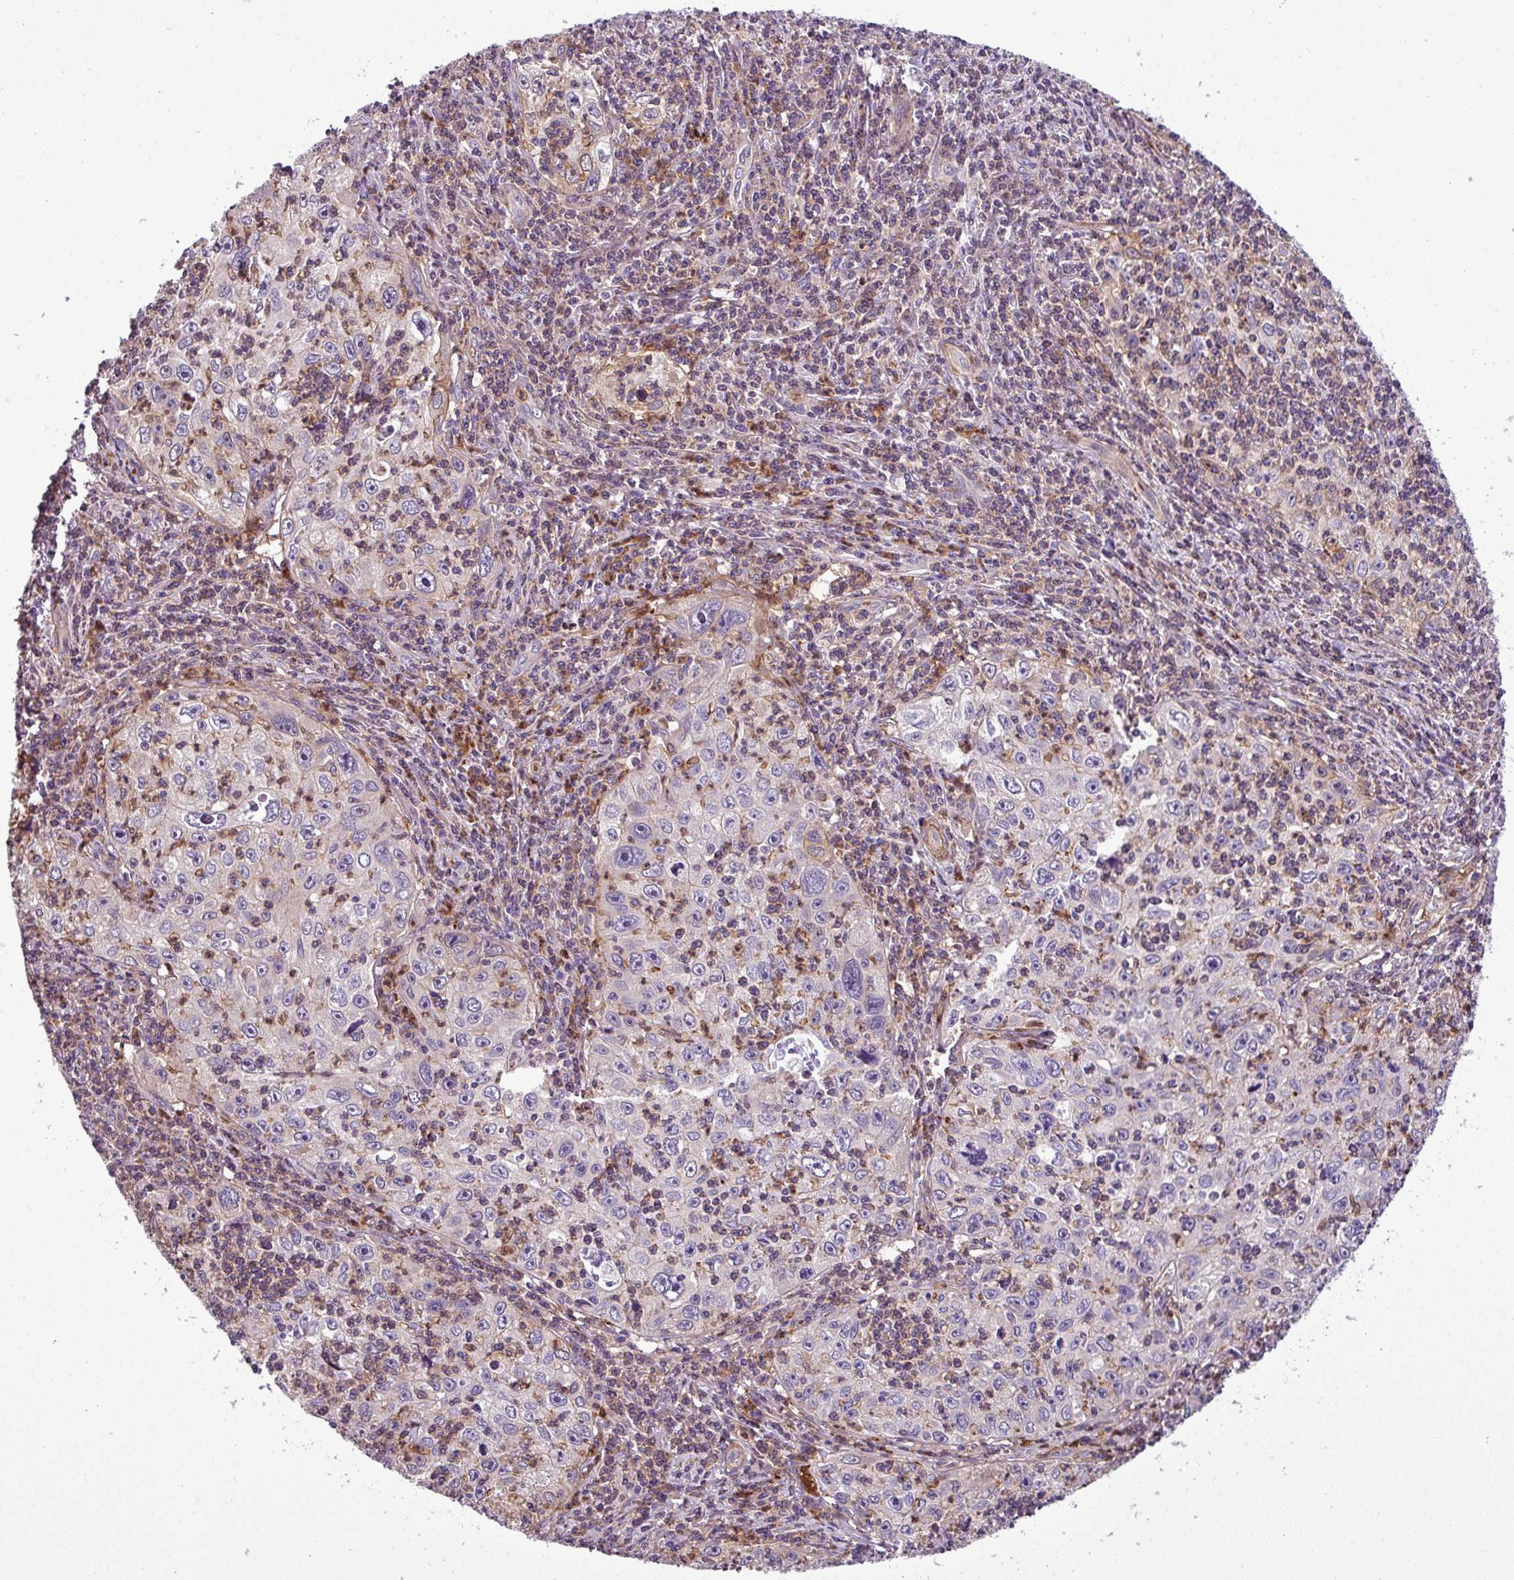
{"staining": {"intensity": "negative", "quantity": "none", "location": "none"}, "tissue": "cervical cancer", "cell_type": "Tumor cells", "image_type": "cancer", "snomed": [{"axis": "morphology", "description": "Squamous cell carcinoma, NOS"}, {"axis": "topography", "description": "Cervix"}], "caption": "IHC micrograph of cervical cancer (squamous cell carcinoma) stained for a protein (brown), which demonstrates no positivity in tumor cells. The staining was performed using DAB (3,3'-diaminobenzidine) to visualize the protein expression in brown, while the nuclei were stained in blue with hematoxylin (Magnification: 20x).", "gene": "NBEAL2", "patient": {"sex": "female", "age": 30}}